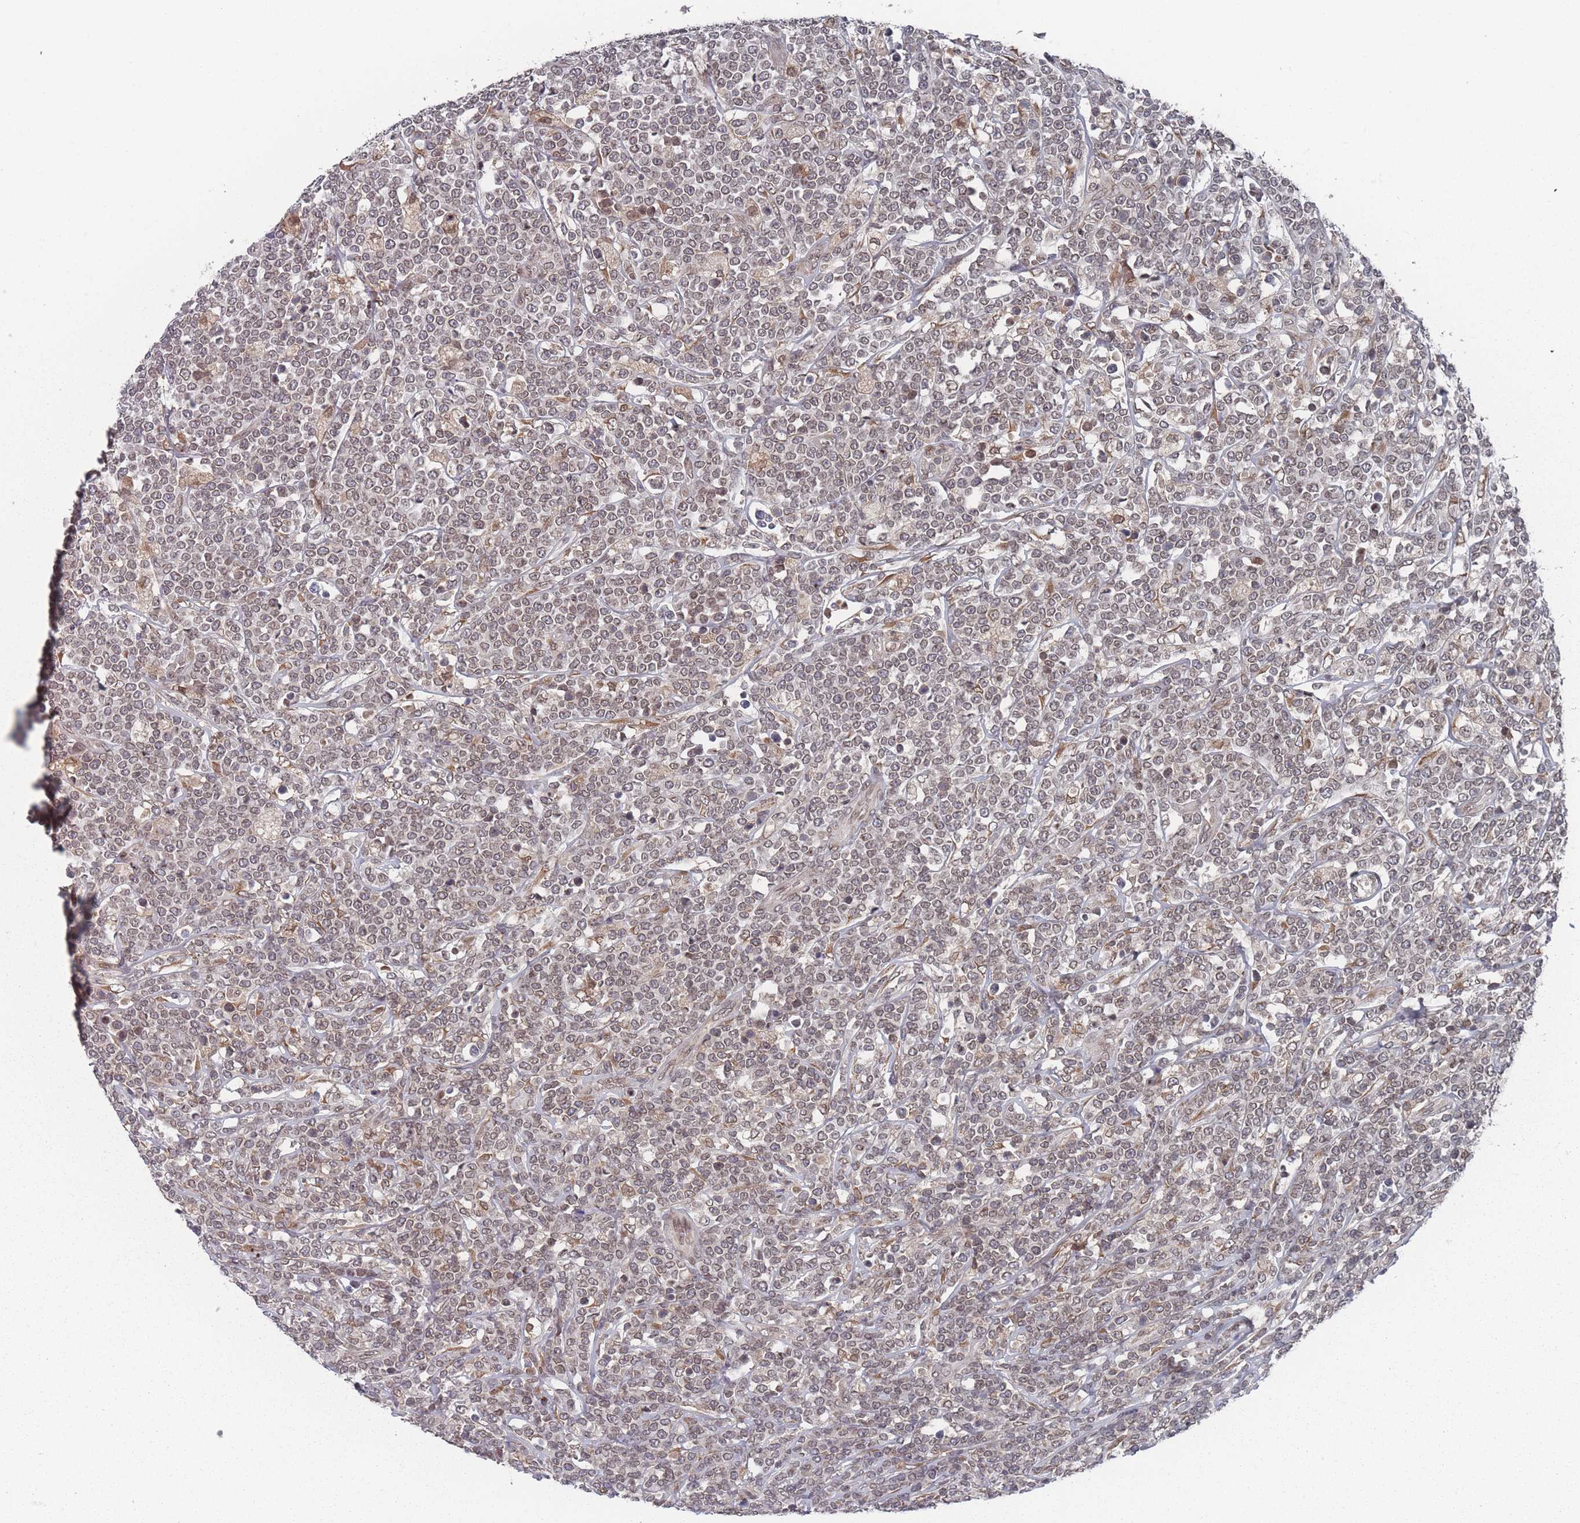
{"staining": {"intensity": "weak", "quantity": "25%-75%", "location": "nuclear"}, "tissue": "lymphoma", "cell_type": "Tumor cells", "image_type": "cancer", "snomed": [{"axis": "morphology", "description": "Malignant lymphoma, non-Hodgkin's type, High grade"}, {"axis": "topography", "description": "Small intestine"}], "caption": "DAB immunohistochemical staining of human lymphoma exhibits weak nuclear protein expression in about 25%-75% of tumor cells.", "gene": "TBC1D25", "patient": {"sex": "male", "age": 8}}